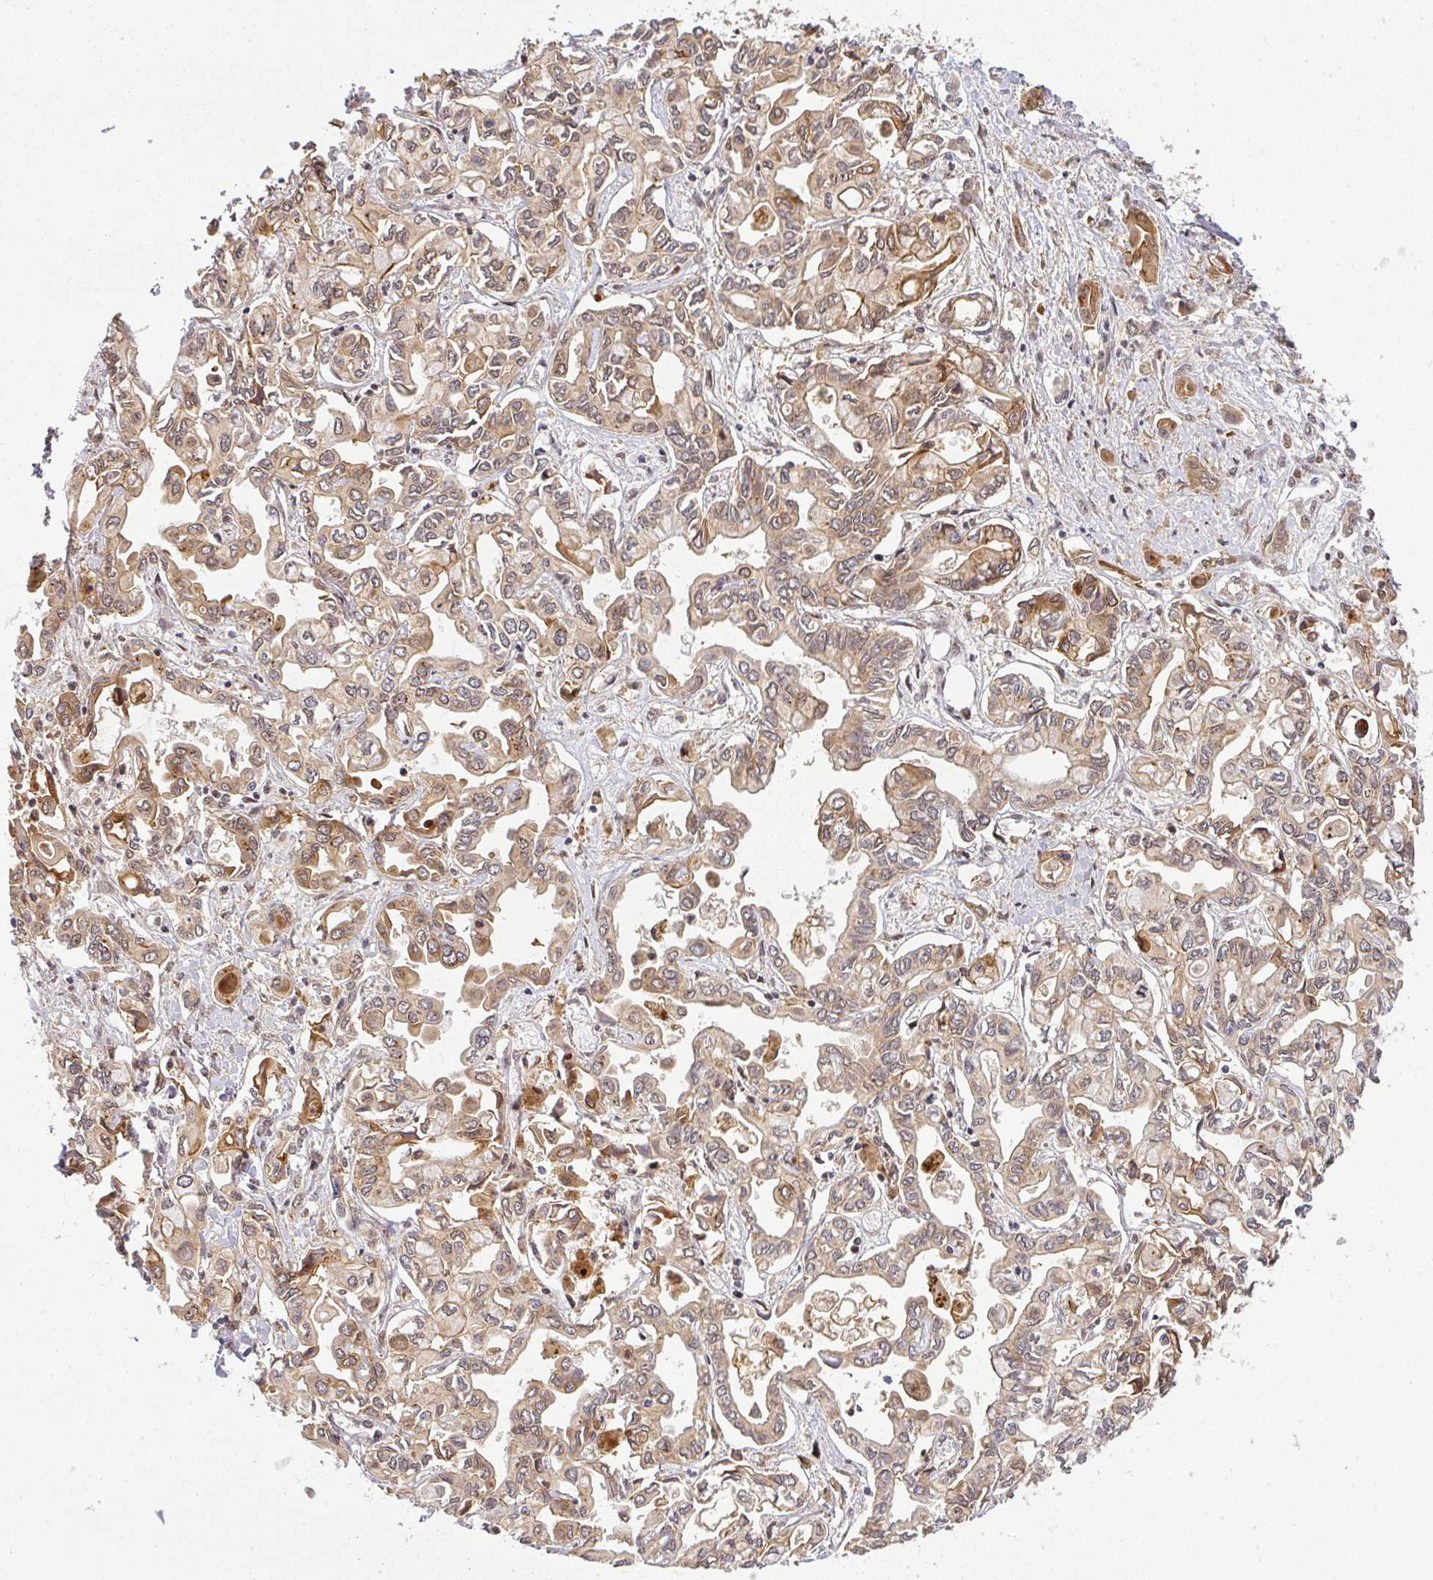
{"staining": {"intensity": "weak", "quantity": ">75%", "location": "cytoplasmic/membranous"}, "tissue": "liver cancer", "cell_type": "Tumor cells", "image_type": "cancer", "snomed": [{"axis": "morphology", "description": "Cholangiocarcinoma"}, {"axis": "topography", "description": "Liver"}], "caption": "Liver cancer was stained to show a protein in brown. There is low levels of weak cytoplasmic/membranous staining in approximately >75% of tumor cells.", "gene": "FAM153A", "patient": {"sex": "female", "age": 64}}